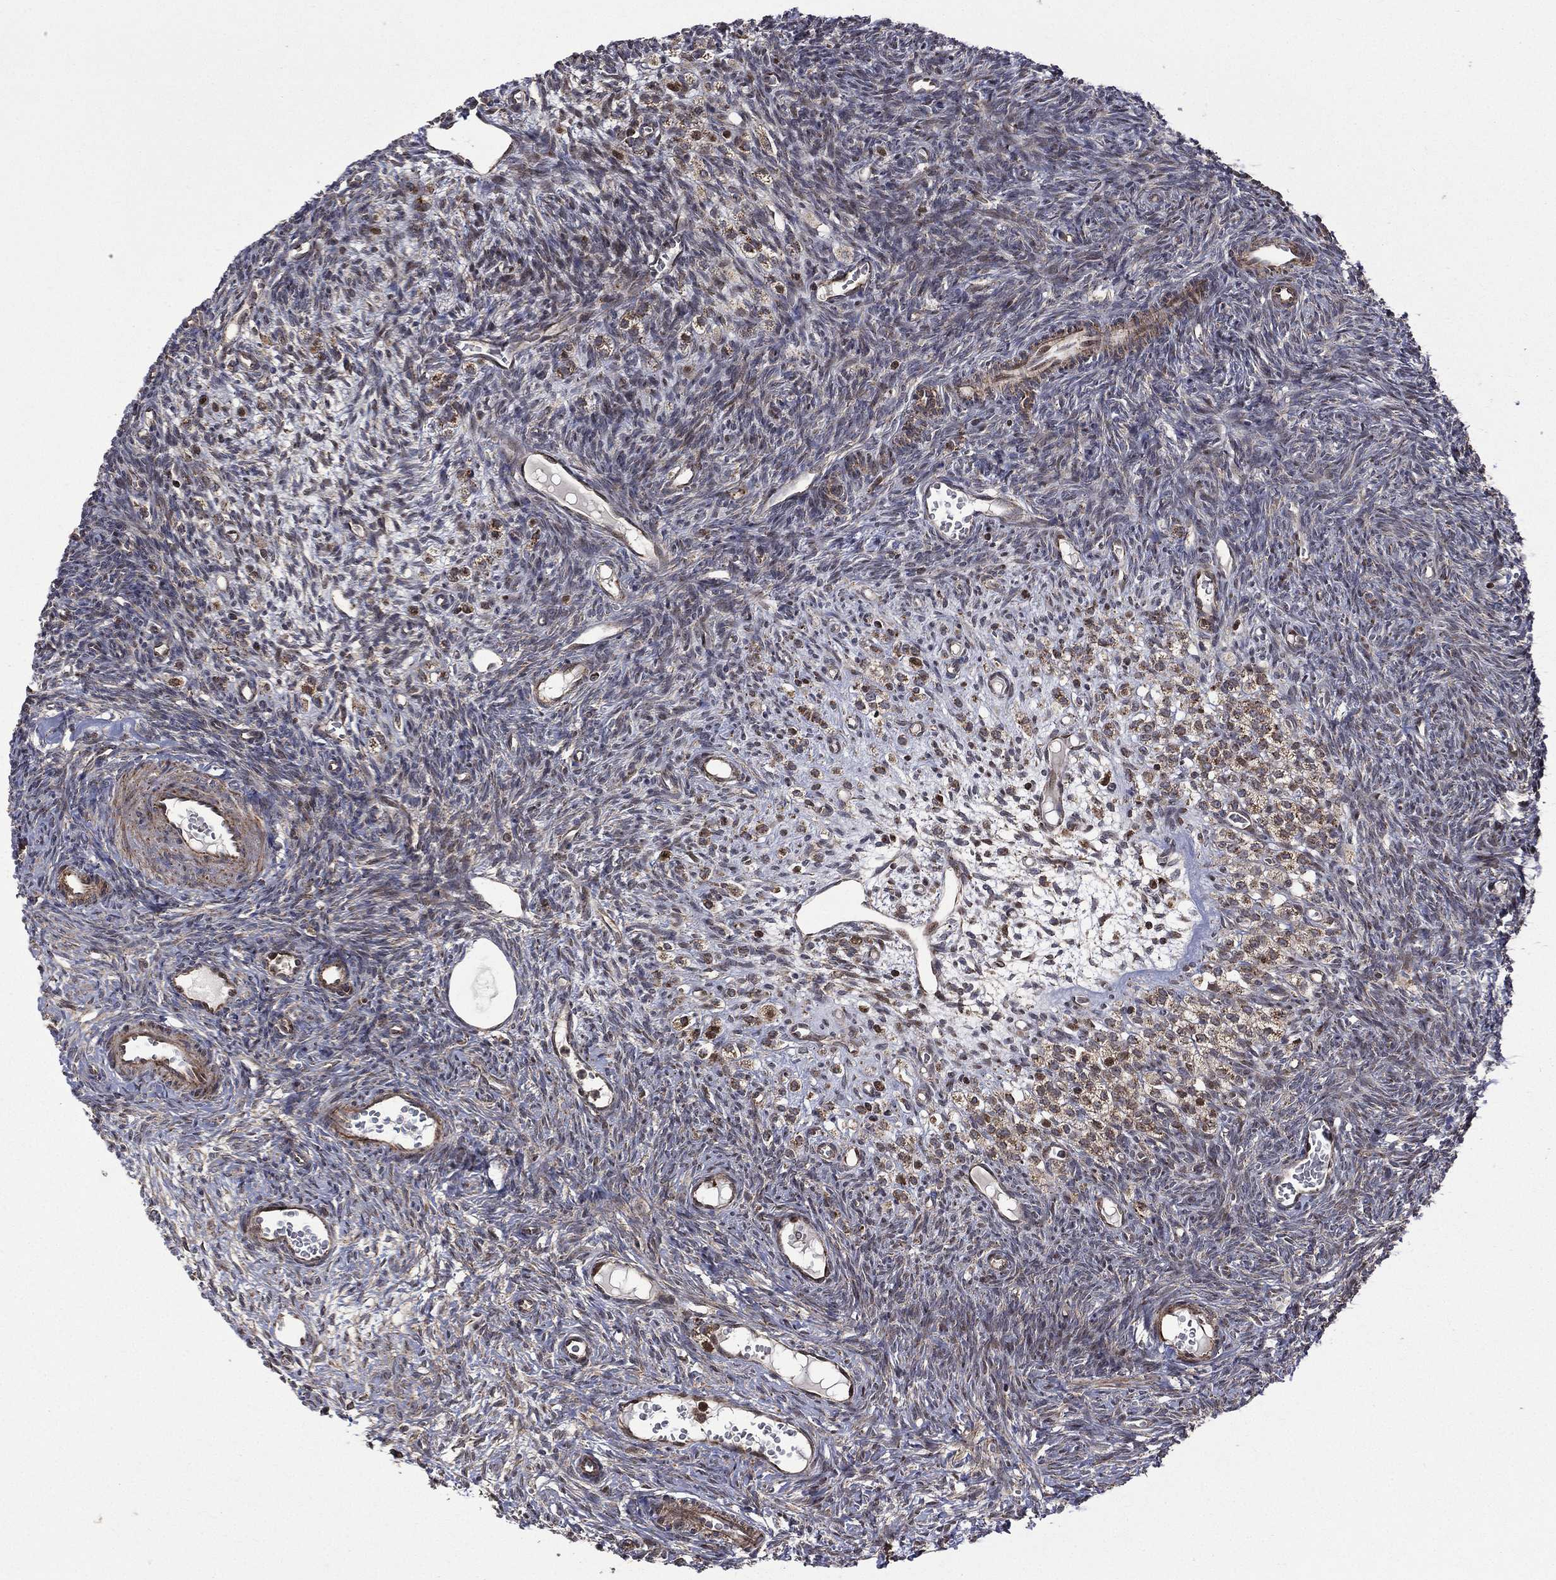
{"staining": {"intensity": "negative", "quantity": "none", "location": "none"}, "tissue": "ovary", "cell_type": "Ovarian stroma cells", "image_type": "normal", "snomed": [{"axis": "morphology", "description": "Normal tissue, NOS"}, {"axis": "topography", "description": "Ovary"}], "caption": "This is a micrograph of immunohistochemistry staining of benign ovary, which shows no staining in ovarian stroma cells.", "gene": "GIMAP6", "patient": {"sex": "female", "age": 27}}